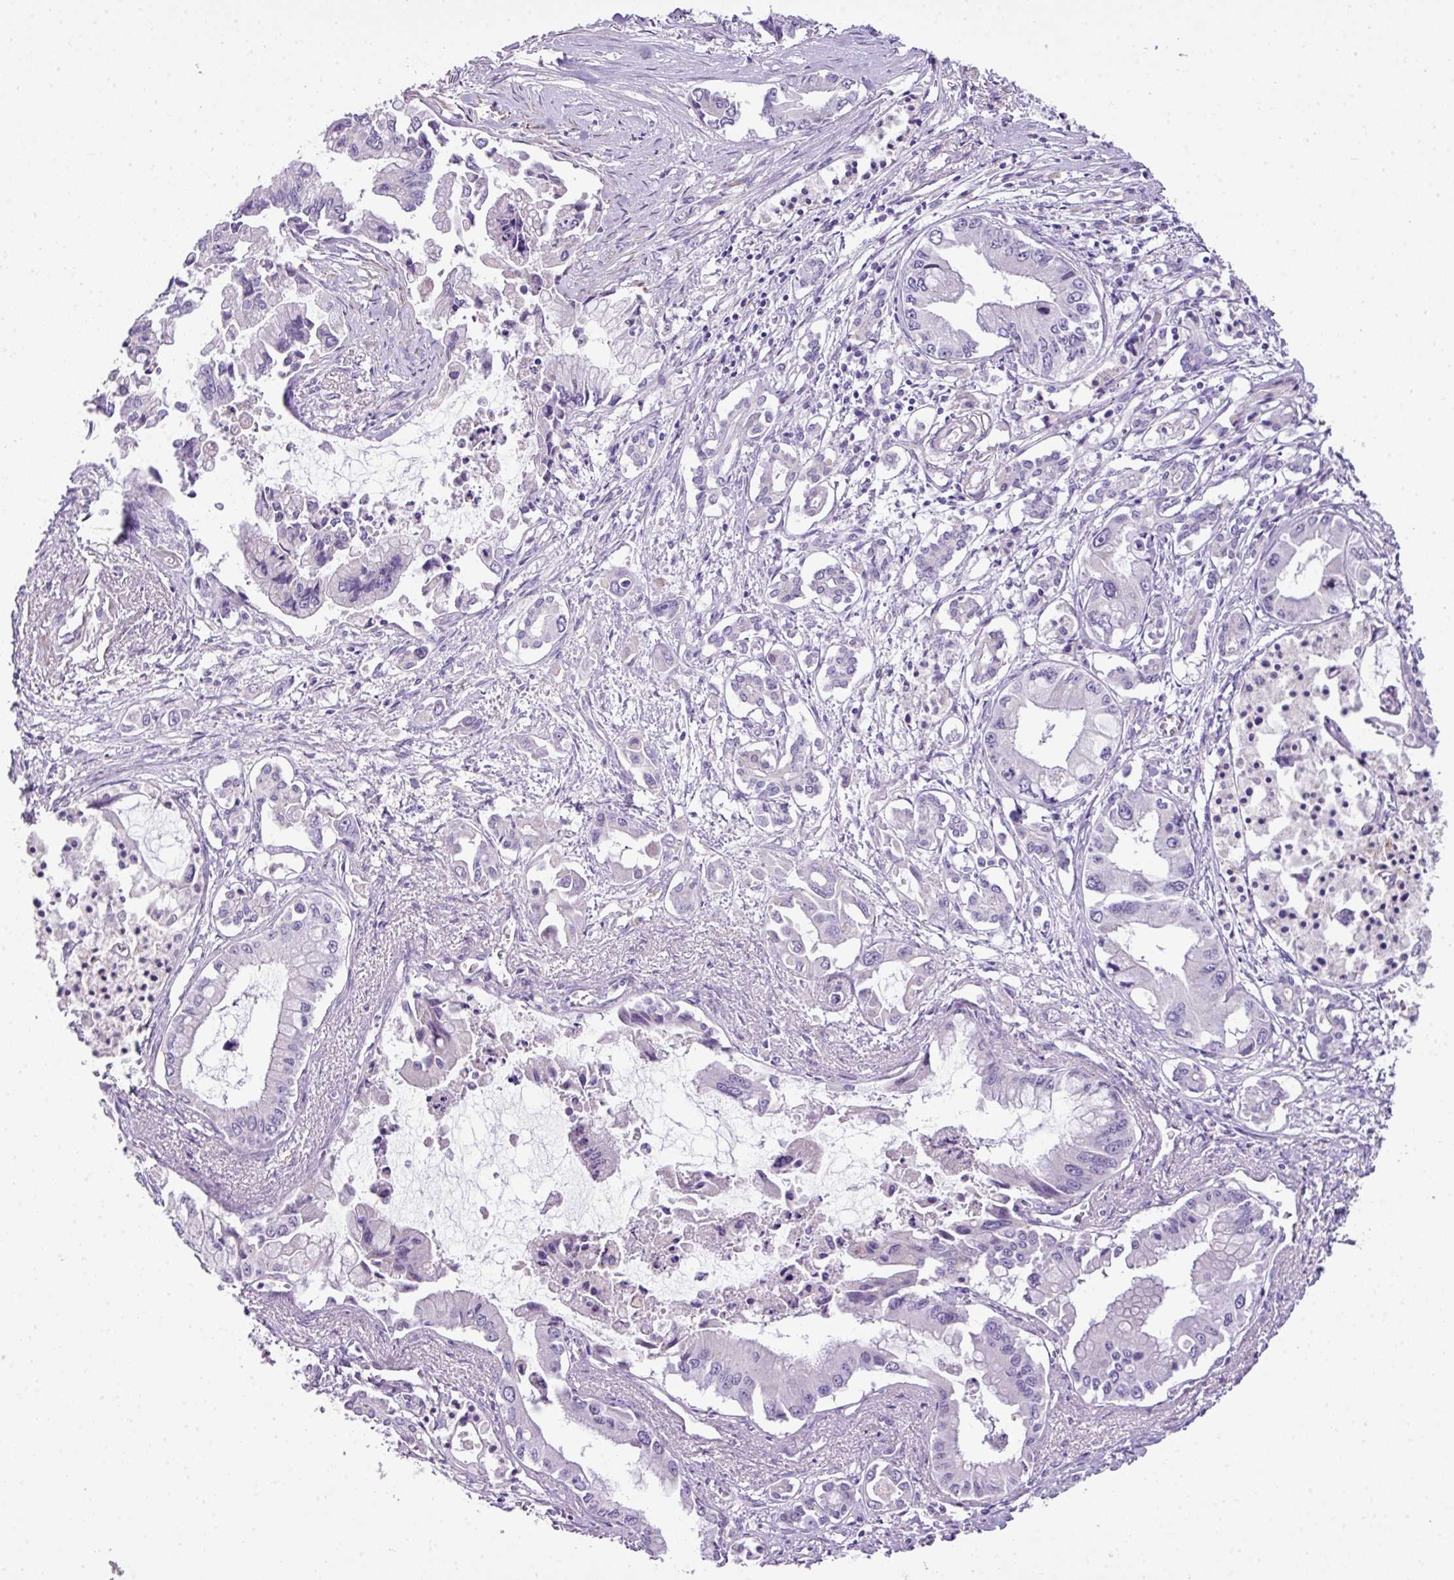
{"staining": {"intensity": "negative", "quantity": "none", "location": "none"}, "tissue": "pancreatic cancer", "cell_type": "Tumor cells", "image_type": "cancer", "snomed": [{"axis": "morphology", "description": "Adenocarcinoma, NOS"}, {"axis": "topography", "description": "Pancreas"}], "caption": "Tumor cells show no significant staining in adenocarcinoma (pancreatic). (Stains: DAB immunohistochemistry with hematoxylin counter stain, Microscopy: brightfield microscopy at high magnification).", "gene": "DIP2A", "patient": {"sex": "male", "age": 84}}